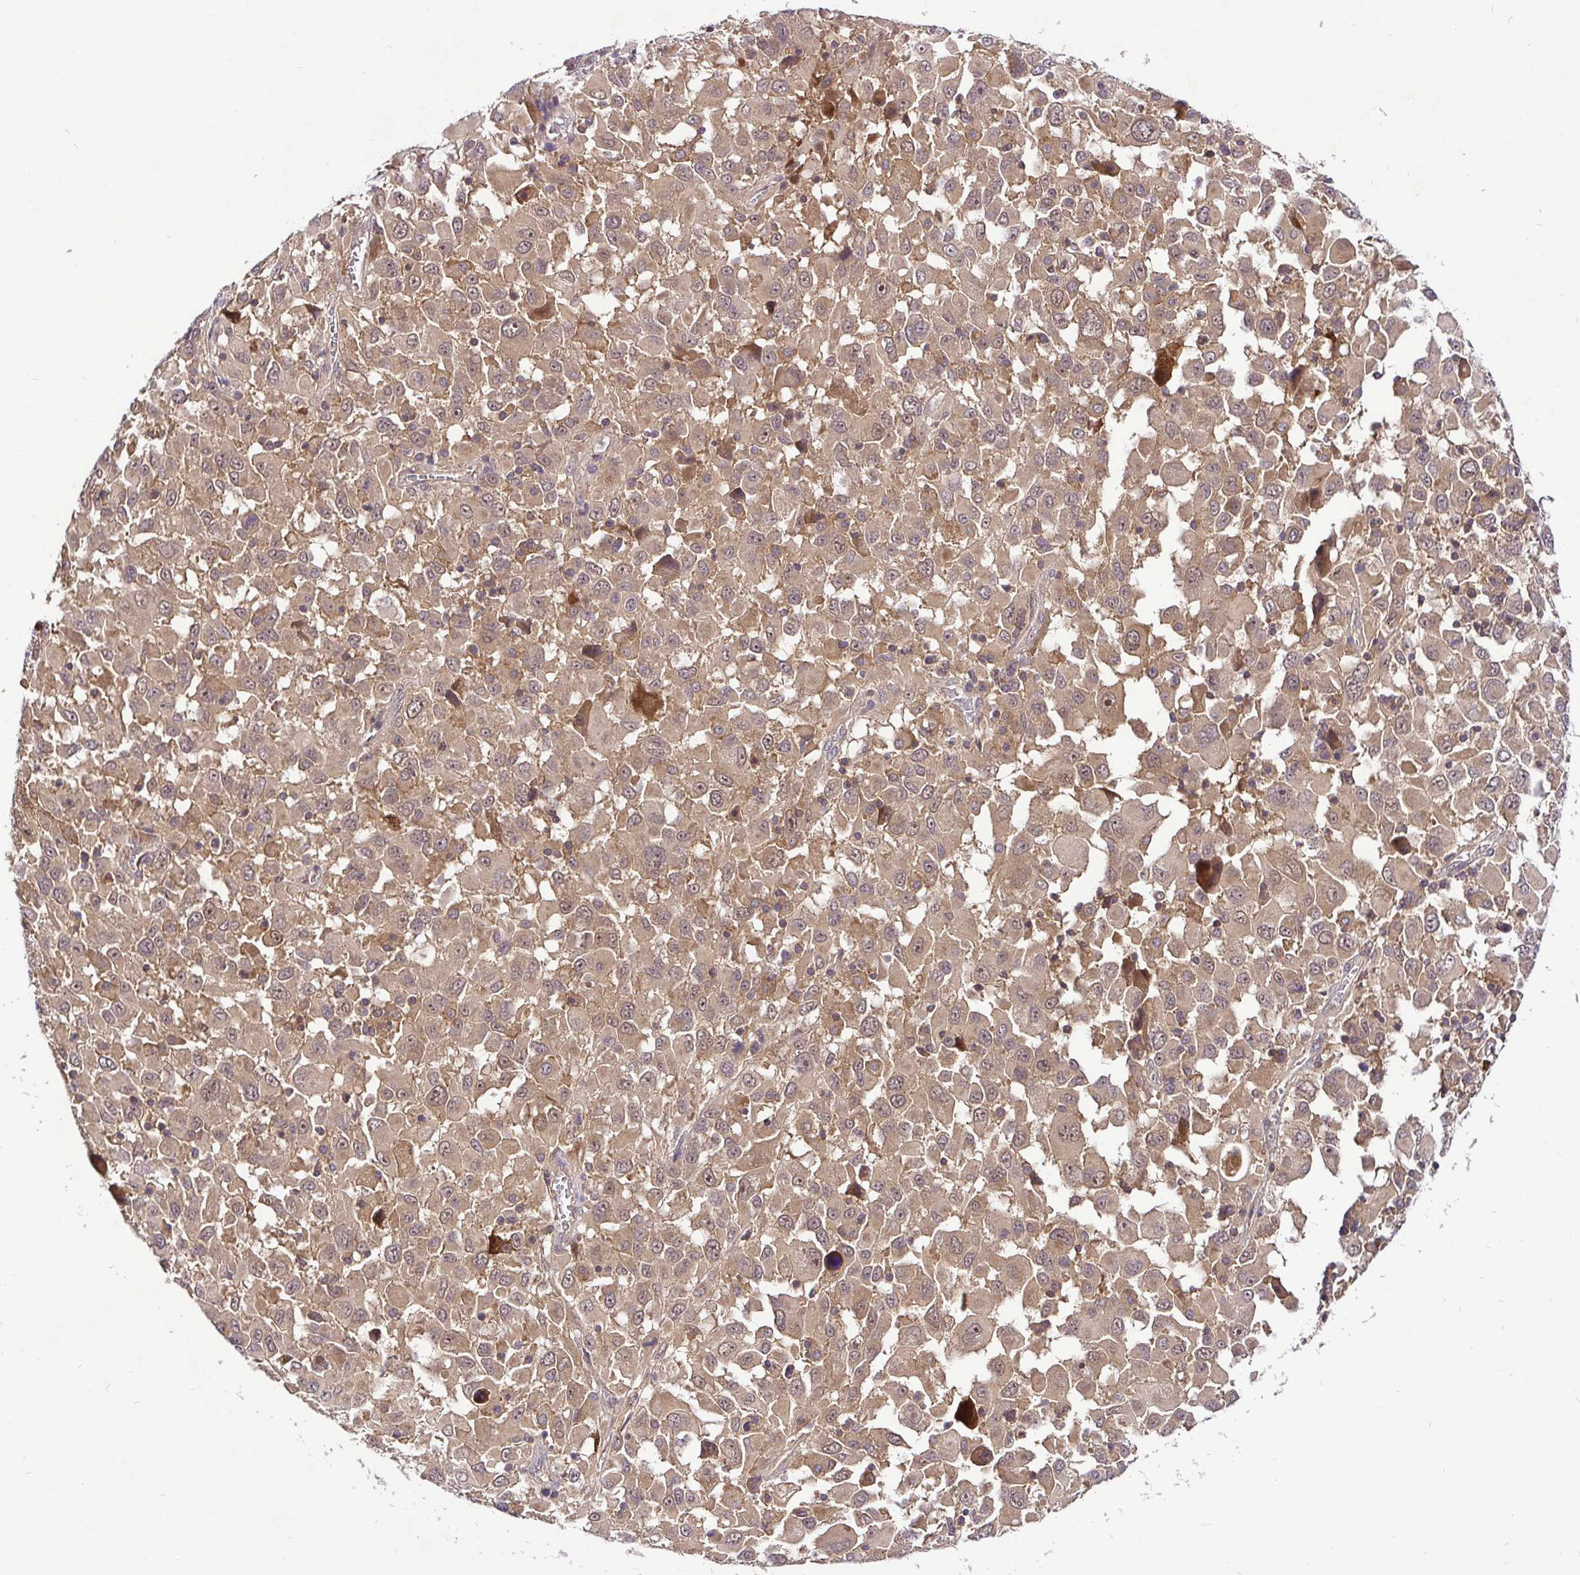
{"staining": {"intensity": "moderate", "quantity": ">75%", "location": "cytoplasmic/membranous,nuclear"}, "tissue": "melanoma", "cell_type": "Tumor cells", "image_type": "cancer", "snomed": [{"axis": "morphology", "description": "Malignant melanoma, Metastatic site"}, {"axis": "topography", "description": "Soft tissue"}], "caption": "Brown immunohistochemical staining in human melanoma displays moderate cytoplasmic/membranous and nuclear expression in approximately >75% of tumor cells.", "gene": "UBE2M", "patient": {"sex": "male", "age": 50}}